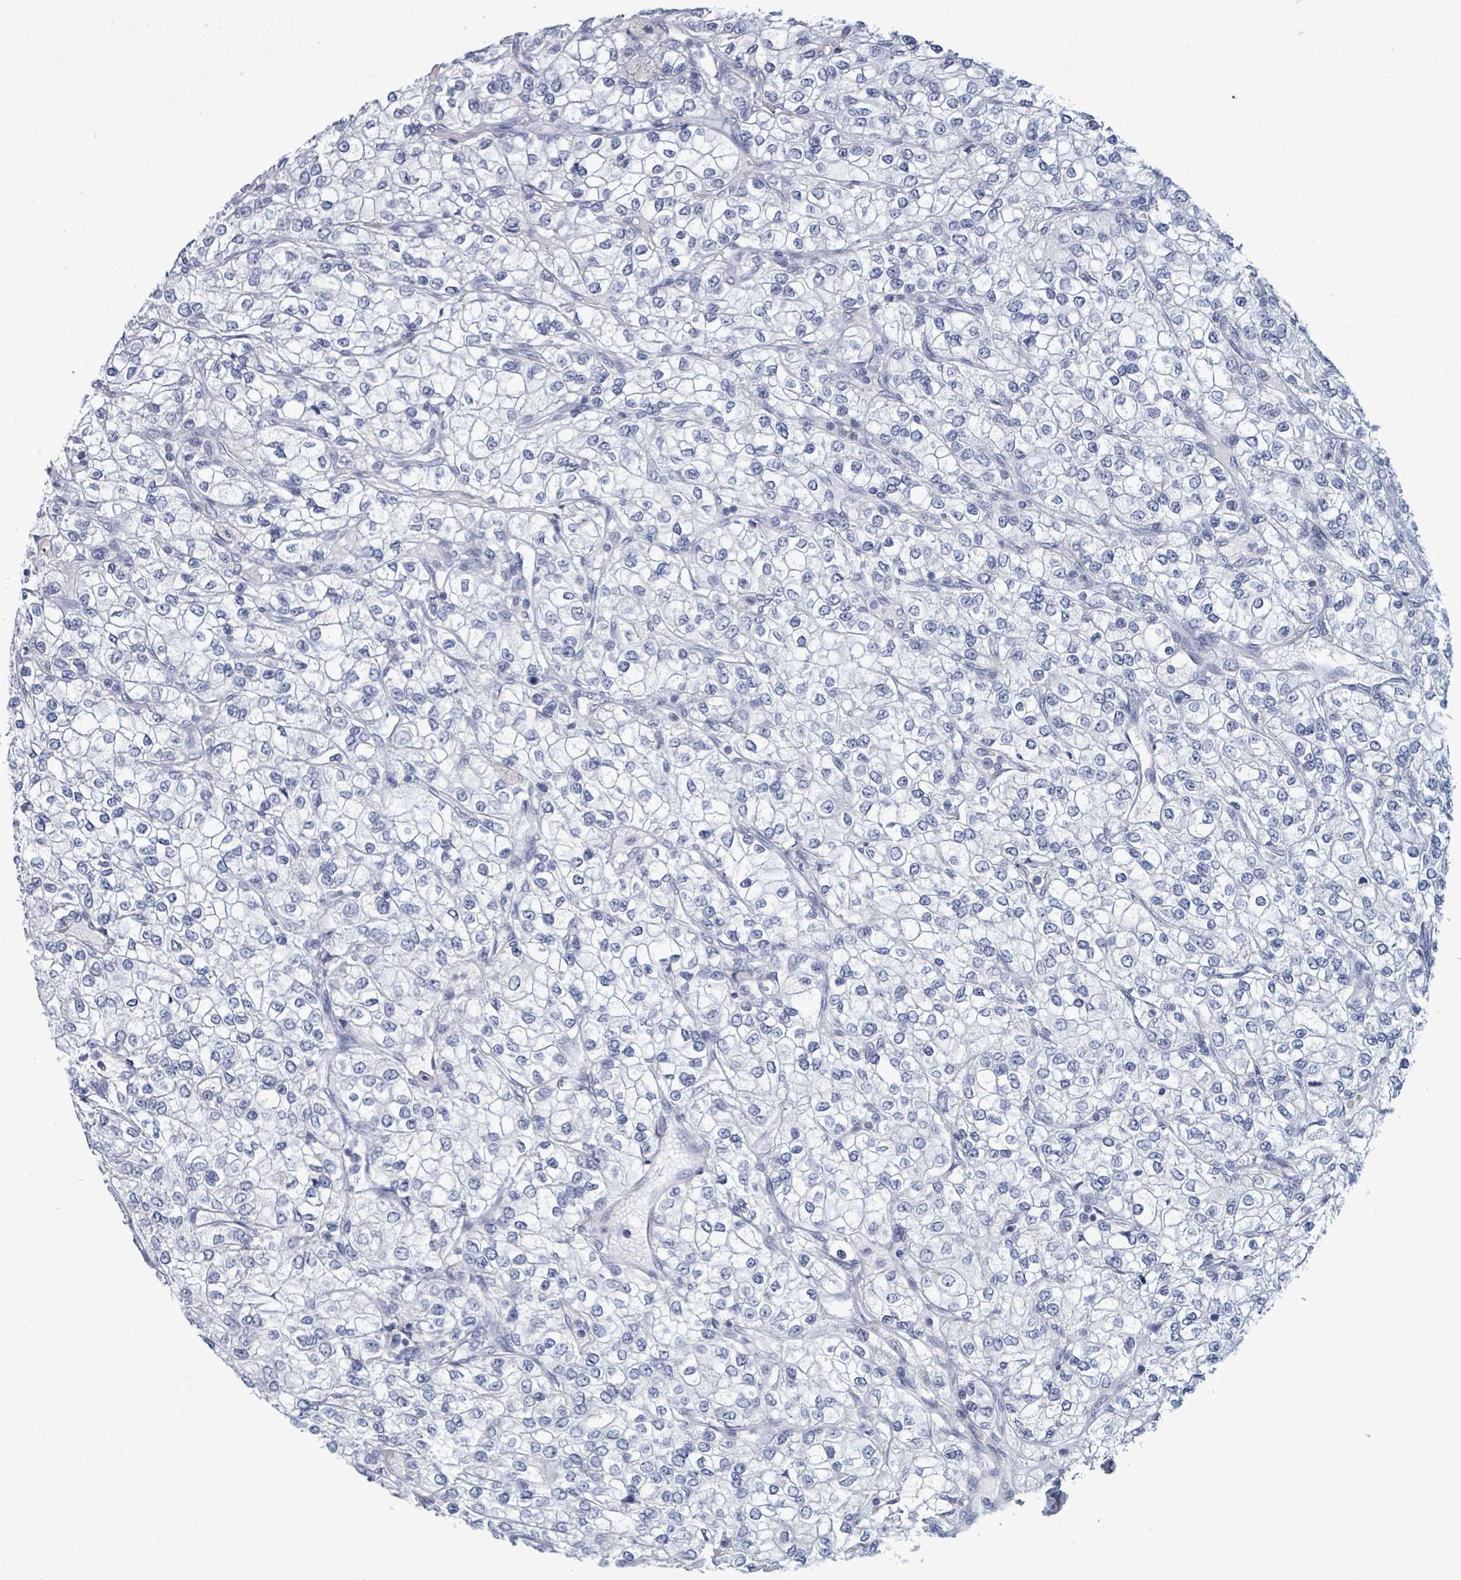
{"staining": {"intensity": "negative", "quantity": "none", "location": "none"}, "tissue": "renal cancer", "cell_type": "Tumor cells", "image_type": "cancer", "snomed": [{"axis": "morphology", "description": "Adenocarcinoma, NOS"}, {"axis": "topography", "description": "Kidney"}], "caption": "The IHC micrograph has no significant positivity in tumor cells of adenocarcinoma (renal) tissue.", "gene": "ZNF771", "patient": {"sex": "male", "age": 80}}